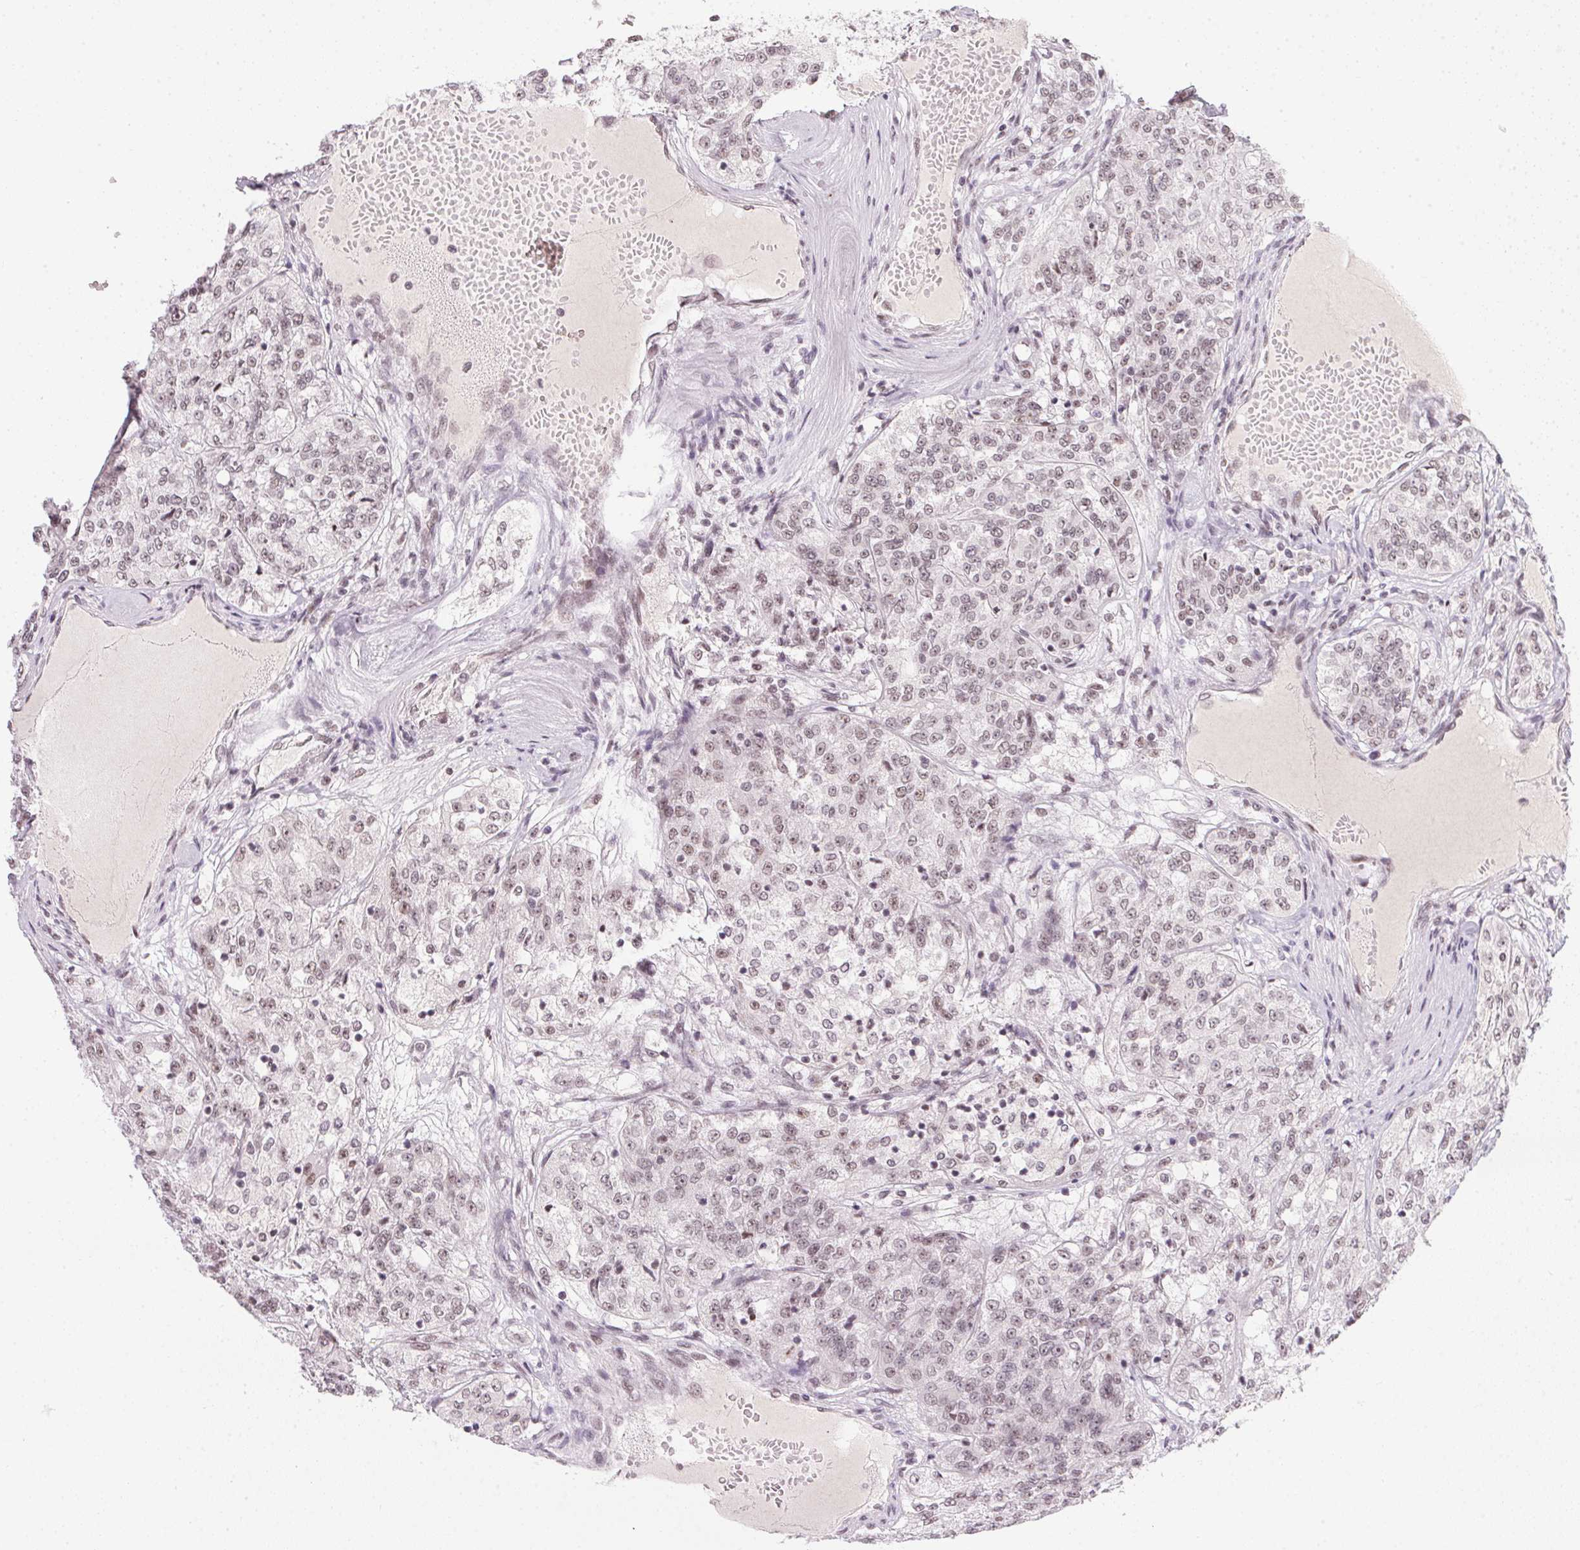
{"staining": {"intensity": "weak", "quantity": "25%-75%", "location": "nuclear"}, "tissue": "renal cancer", "cell_type": "Tumor cells", "image_type": "cancer", "snomed": [{"axis": "morphology", "description": "Adenocarcinoma, NOS"}, {"axis": "topography", "description": "Kidney"}], "caption": "Immunohistochemistry micrograph of neoplastic tissue: adenocarcinoma (renal) stained using immunohistochemistry shows low levels of weak protein expression localized specifically in the nuclear of tumor cells, appearing as a nuclear brown color.", "gene": "SRSF7", "patient": {"sex": "female", "age": 63}}